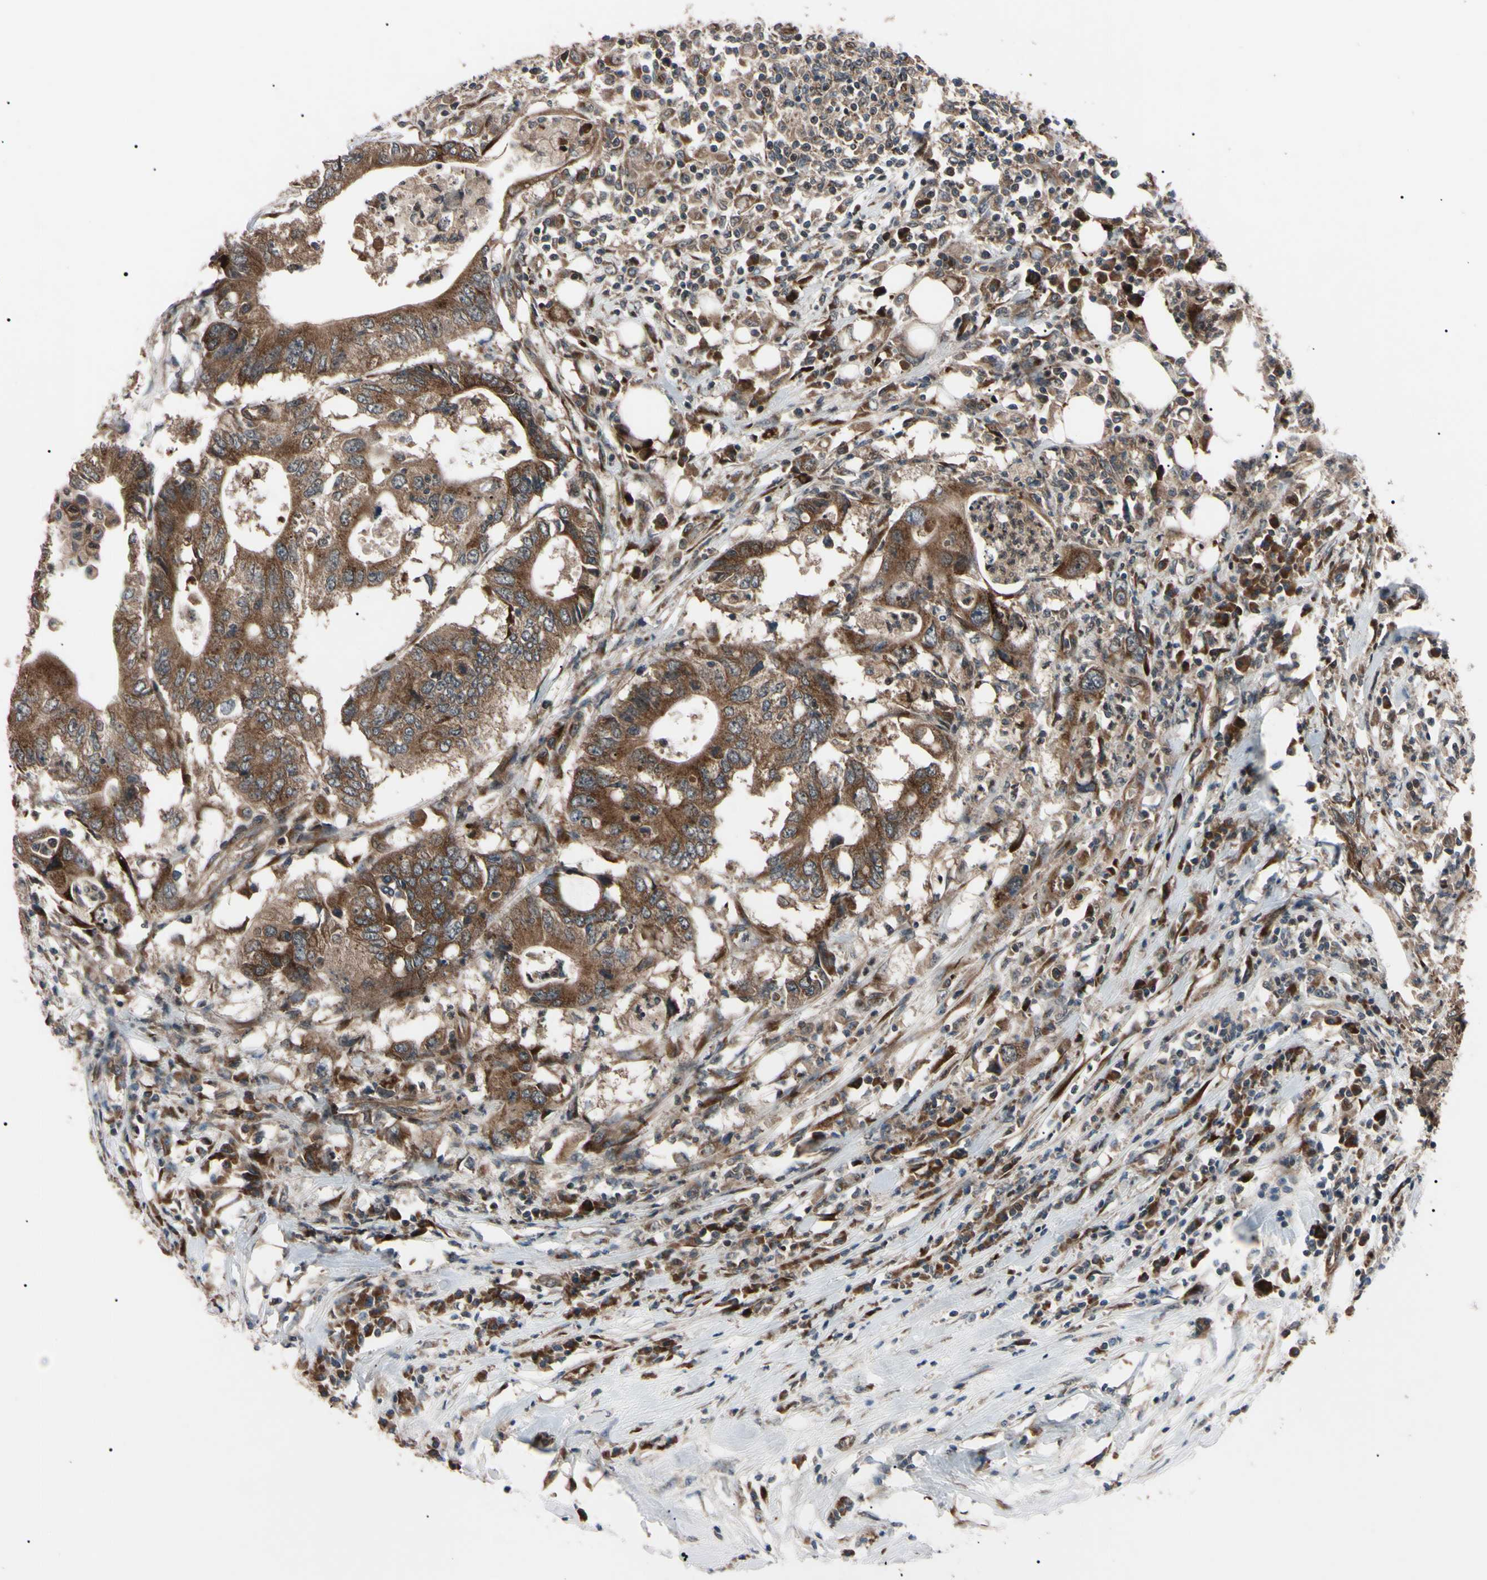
{"staining": {"intensity": "strong", "quantity": ">75%", "location": "cytoplasmic/membranous"}, "tissue": "colorectal cancer", "cell_type": "Tumor cells", "image_type": "cancer", "snomed": [{"axis": "morphology", "description": "Adenocarcinoma, NOS"}, {"axis": "topography", "description": "Colon"}], "caption": "A brown stain labels strong cytoplasmic/membranous staining of a protein in colorectal adenocarcinoma tumor cells.", "gene": "GUCY1B1", "patient": {"sex": "male", "age": 71}}